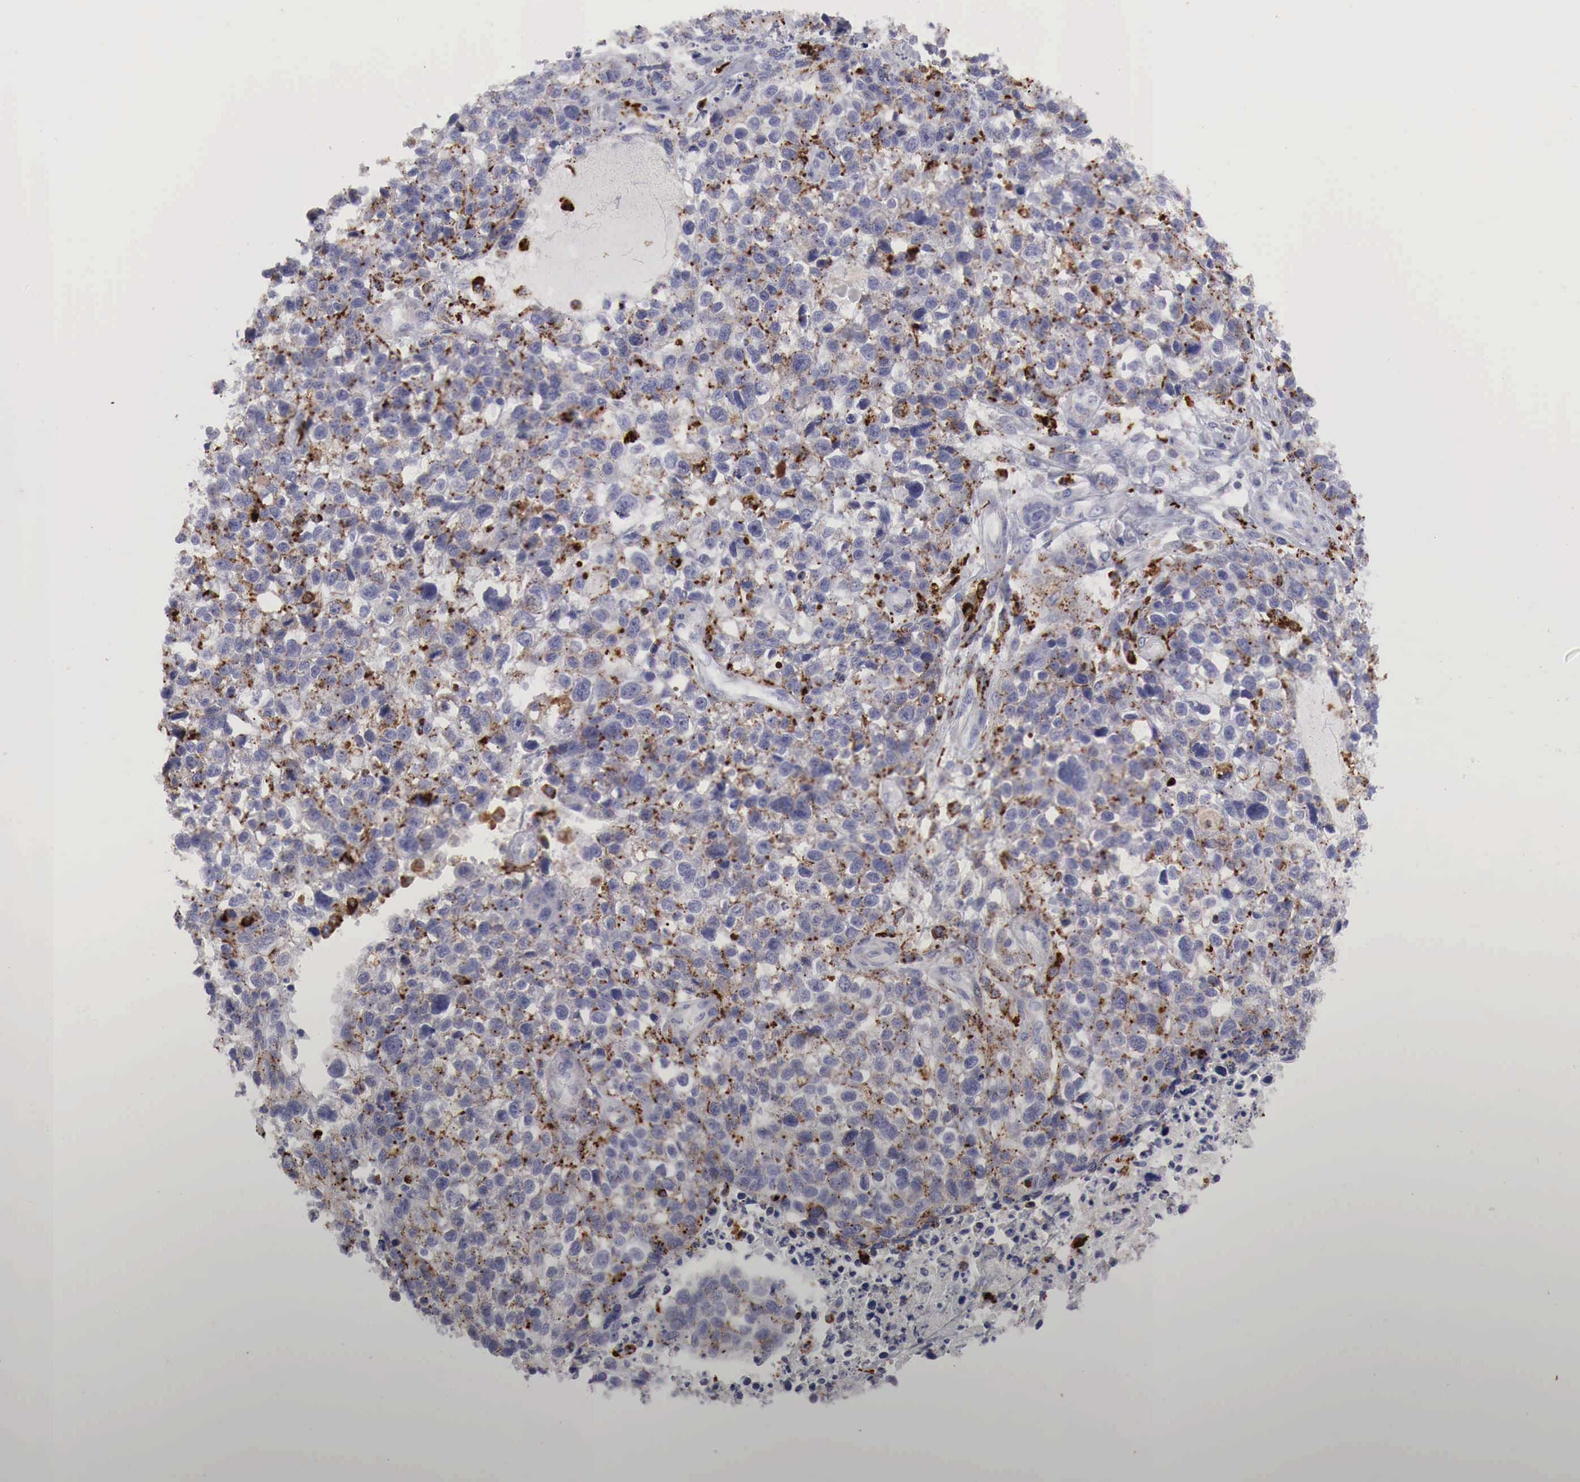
{"staining": {"intensity": "strong", "quantity": "25%-75%", "location": "cytoplasmic/membranous"}, "tissue": "lung cancer", "cell_type": "Tumor cells", "image_type": "cancer", "snomed": [{"axis": "morphology", "description": "Squamous cell carcinoma, NOS"}, {"axis": "topography", "description": "Lymph node"}, {"axis": "topography", "description": "Lung"}], "caption": "DAB (3,3'-diaminobenzidine) immunohistochemical staining of lung cancer (squamous cell carcinoma) displays strong cytoplasmic/membranous protein positivity in approximately 25%-75% of tumor cells.", "gene": "GLA", "patient": {"sex": "male", "age": 74}}